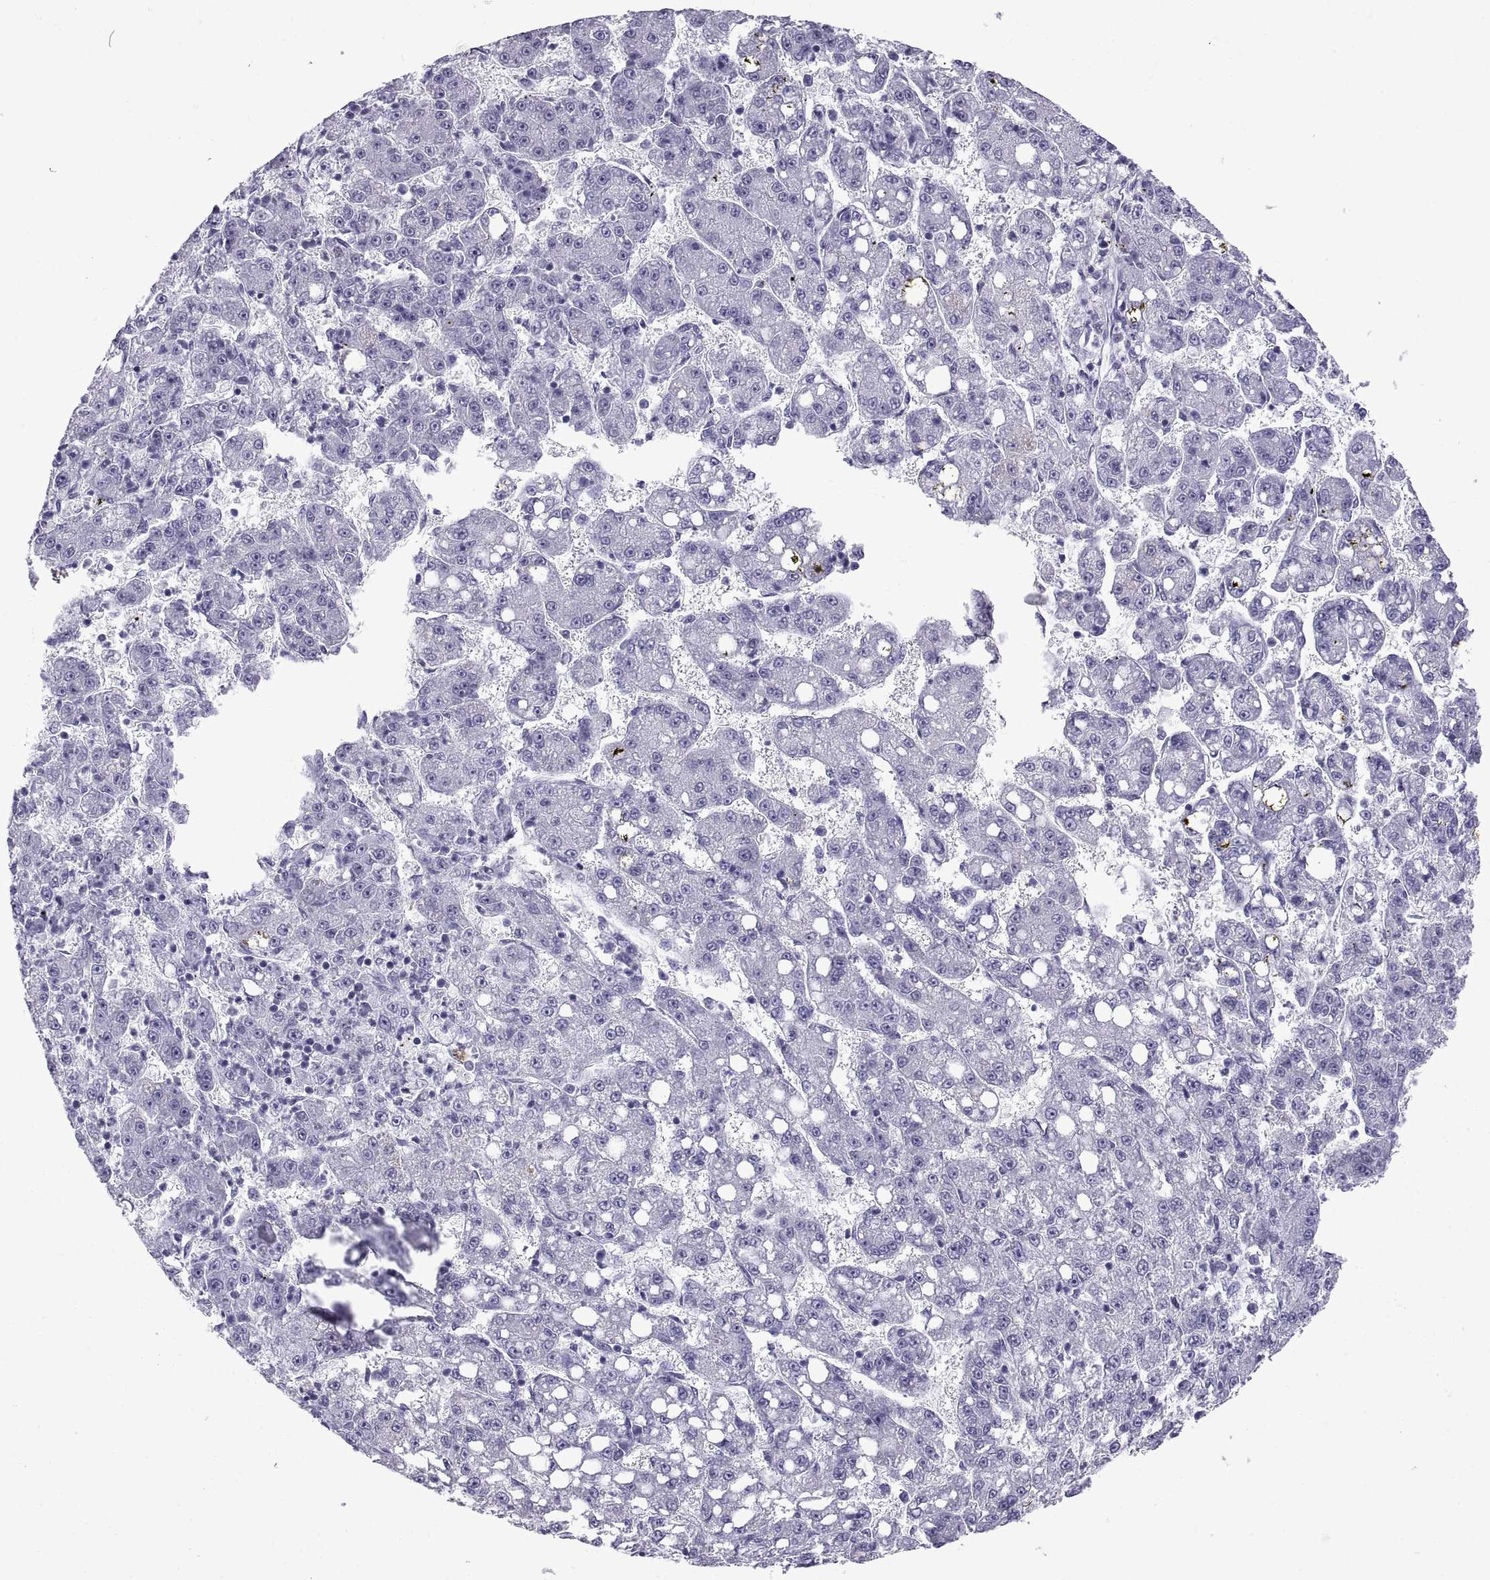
{"staining": {"intensity": "negative", "quantity": "none", "location": "none"}, "tissue": "liver cancer", "cell_type": "Tumor cells", "image_type": "cancer", "snomed": [{"axis": "morphology", "description": "Carcinoma, Hepatocellular, NOS"}, {"axis": "topography", "description": "Liver"}], "caption": "Immunohistochemistry of liver hepatocellular carcinoma exhibits no staining in tumor cells.", "gene": "SPDYE1", "patient": {"sex": "female", "age": 65}}